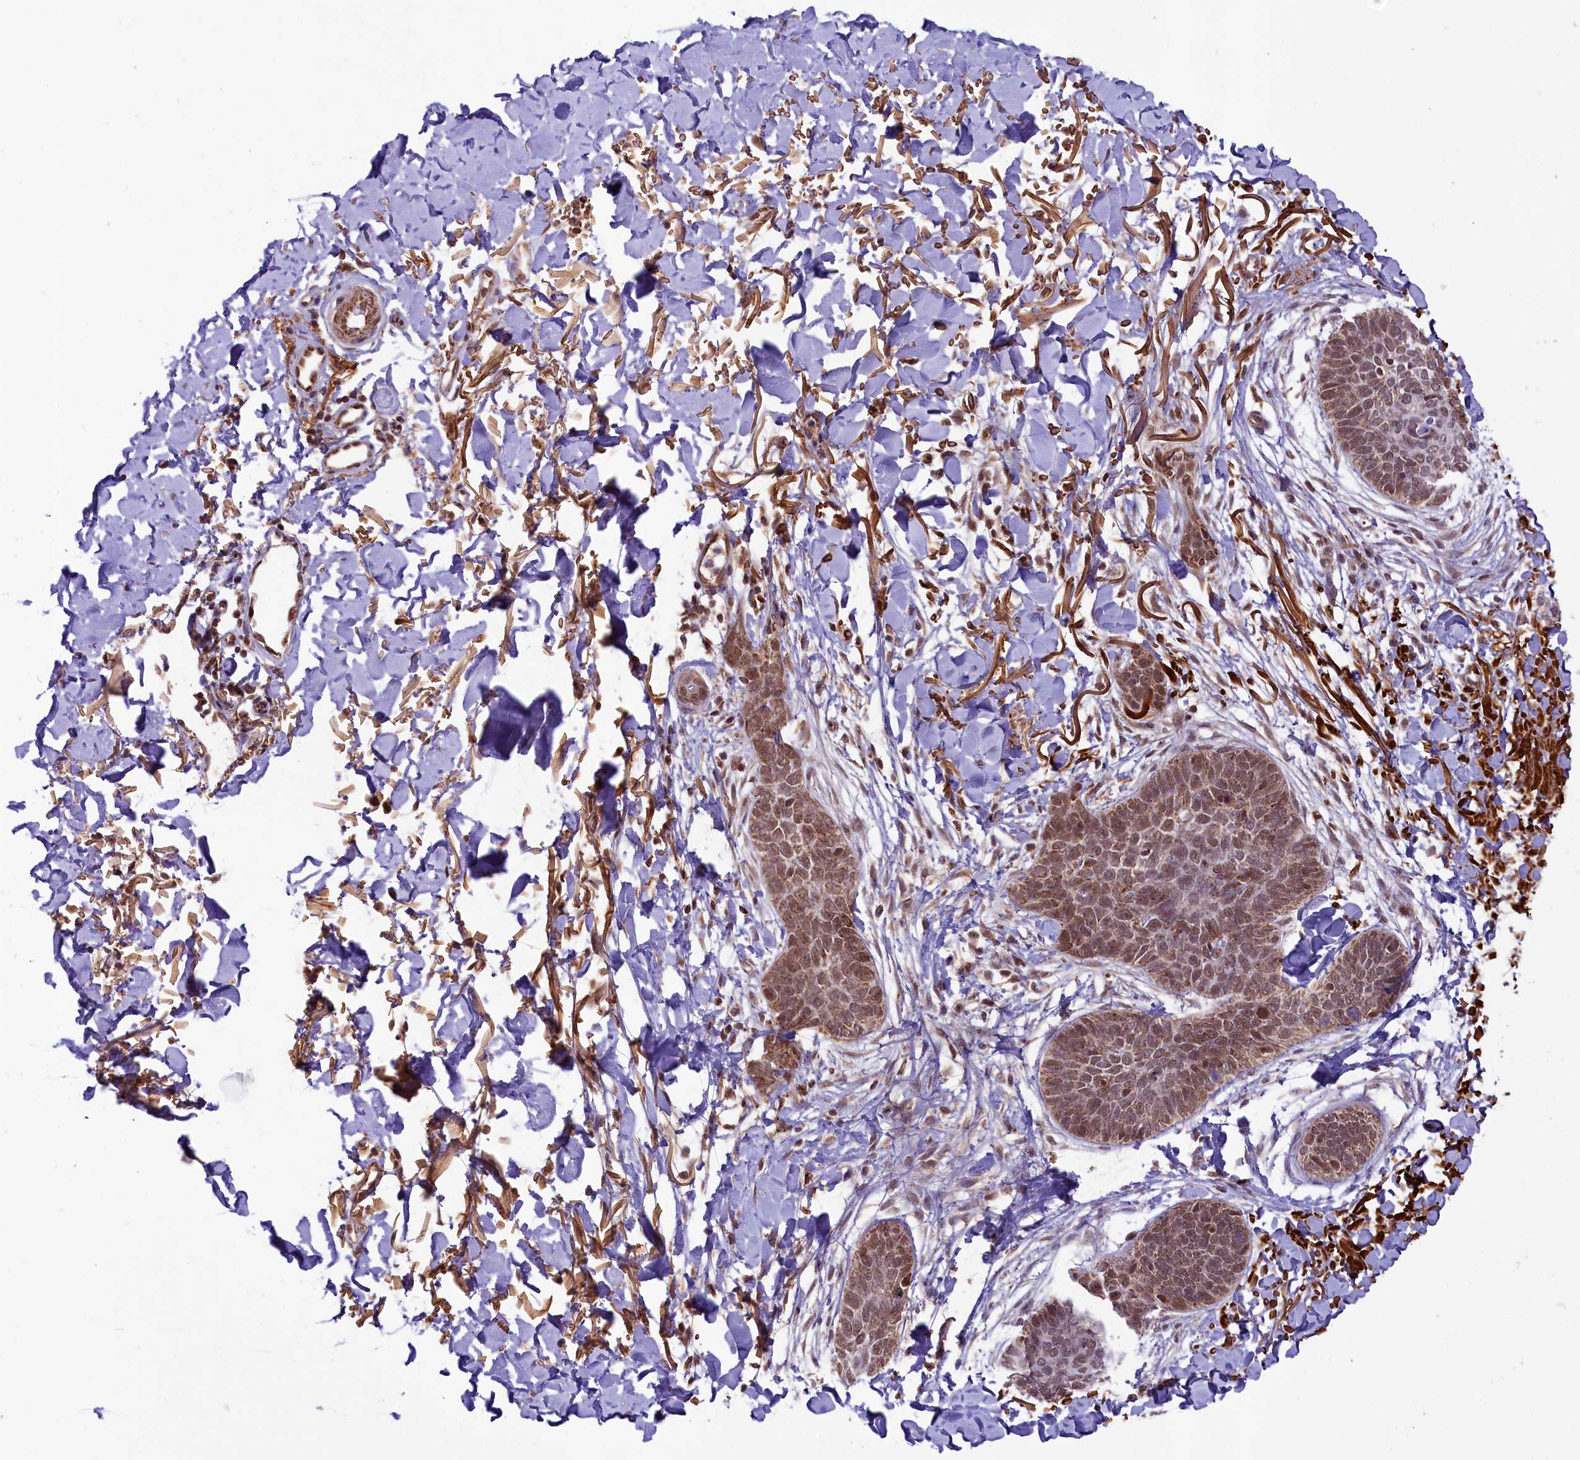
{"staining": {"intensity": "moderate", "quantity": ">75%", "location": "nuclear"}, "tissue": "skin cancer", "cell_type": "Tumor cells", "image_type": "cancer", "snomed": [{"axis": "morphology", "description": "Basal cell carcinoma"}, {"axis": "topography", "description": "Skin"}], "caption": "A brown stain labels moderate nuclear staining of a protein in human basal cell carcinoma (skin) tumor cells. The protein is shown in brown color, while the nuclei are stained blue.", "gene": "PAF1", "patient": {"sex": "male", "age": 85}}